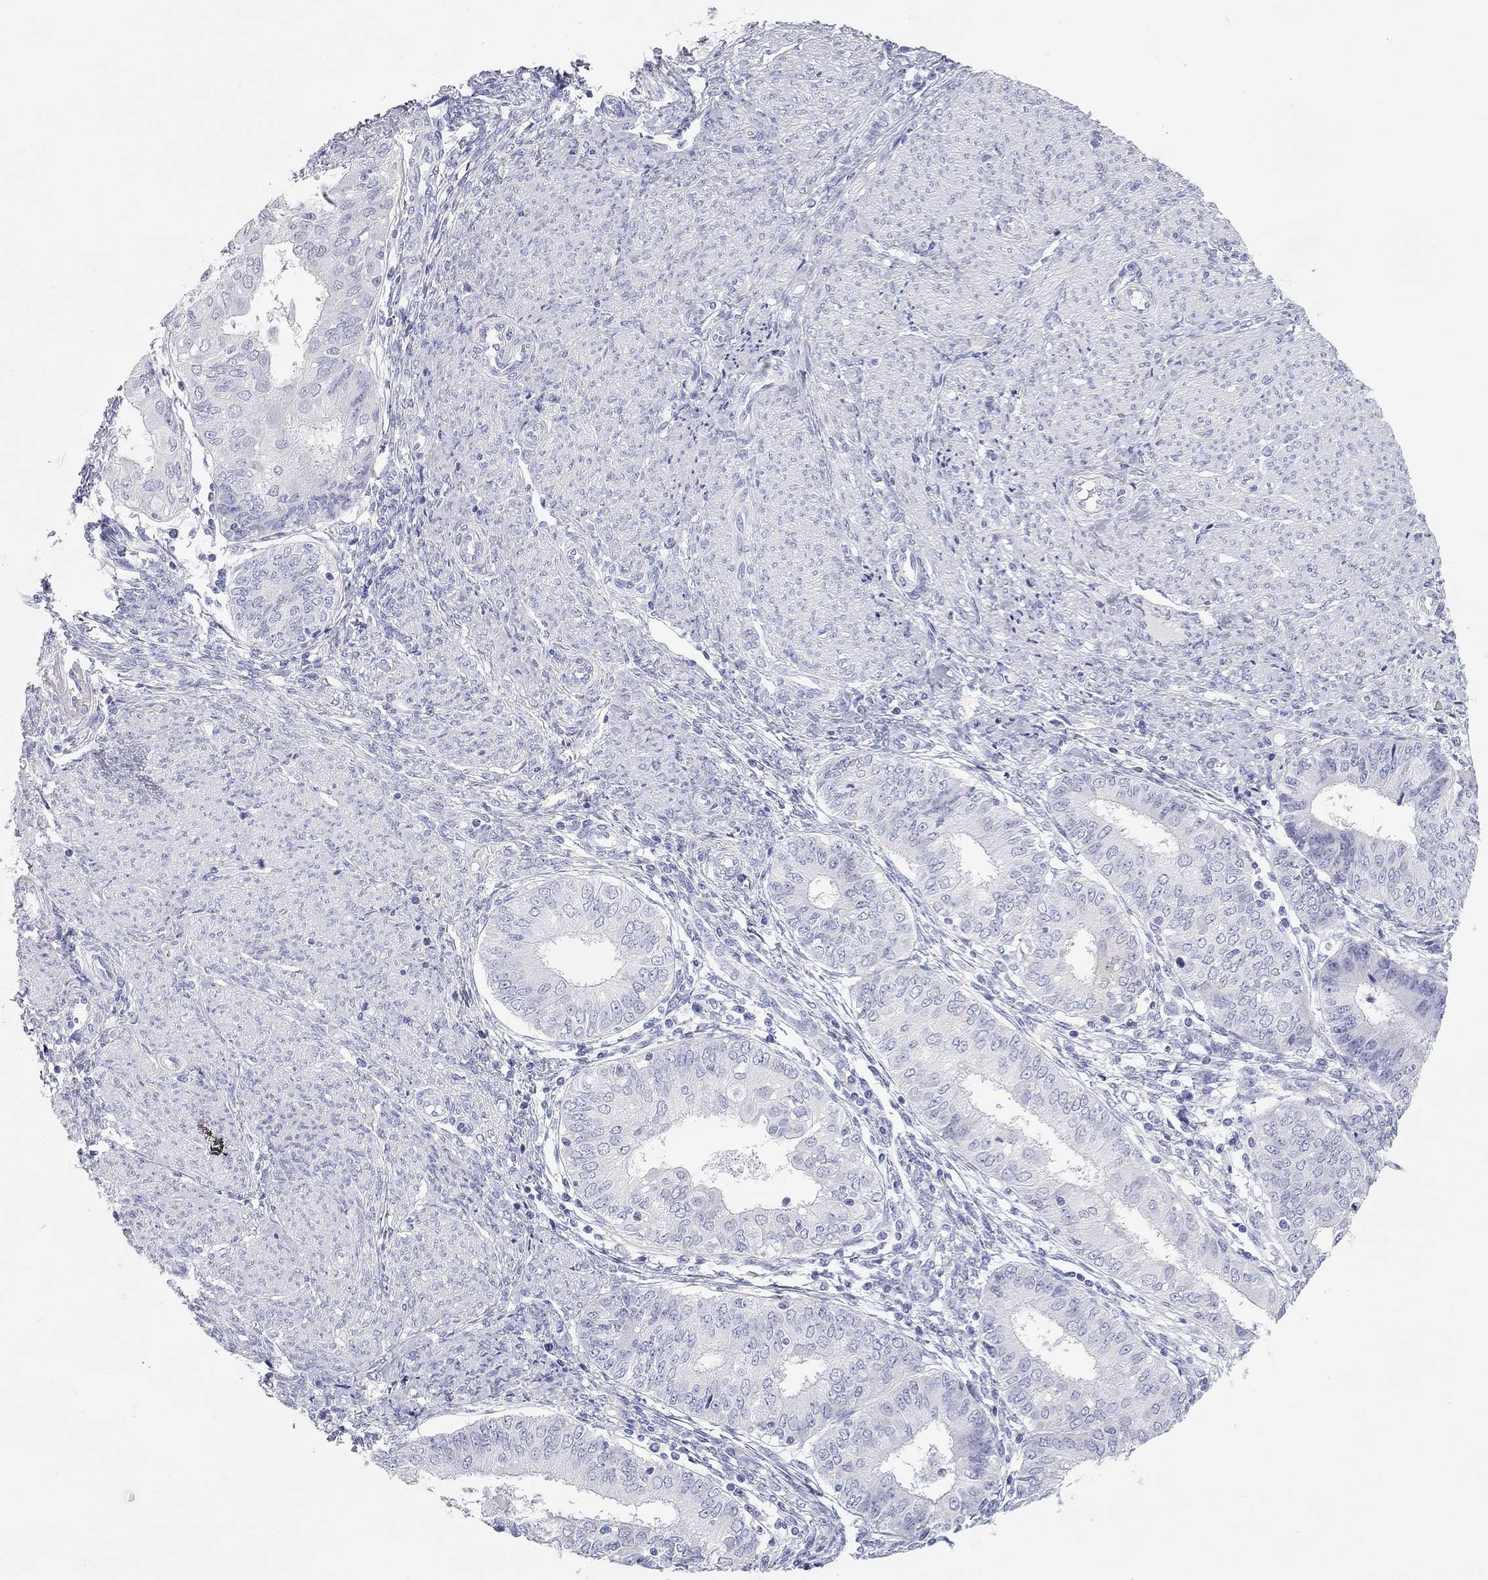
{"staining": {"intensity": "negative", "quantity": "none", "location": "none"}, "tissue": "endometrial cancer", "cell_type": "Tumor cells", "image_type": "cancer", "snomed": [{"axis": "morphology", "description": "Adenocarcinoma, NOS"}, {"axis": "topography", "description": "Endometrium"}], "caption": "Immunohistochemical staining of adenocarcinoma (endometrial) exhibits no significant expression in tumor cells.", "gene": "PCDHGC5", "patient": {"sex": "female", "age": 68}}